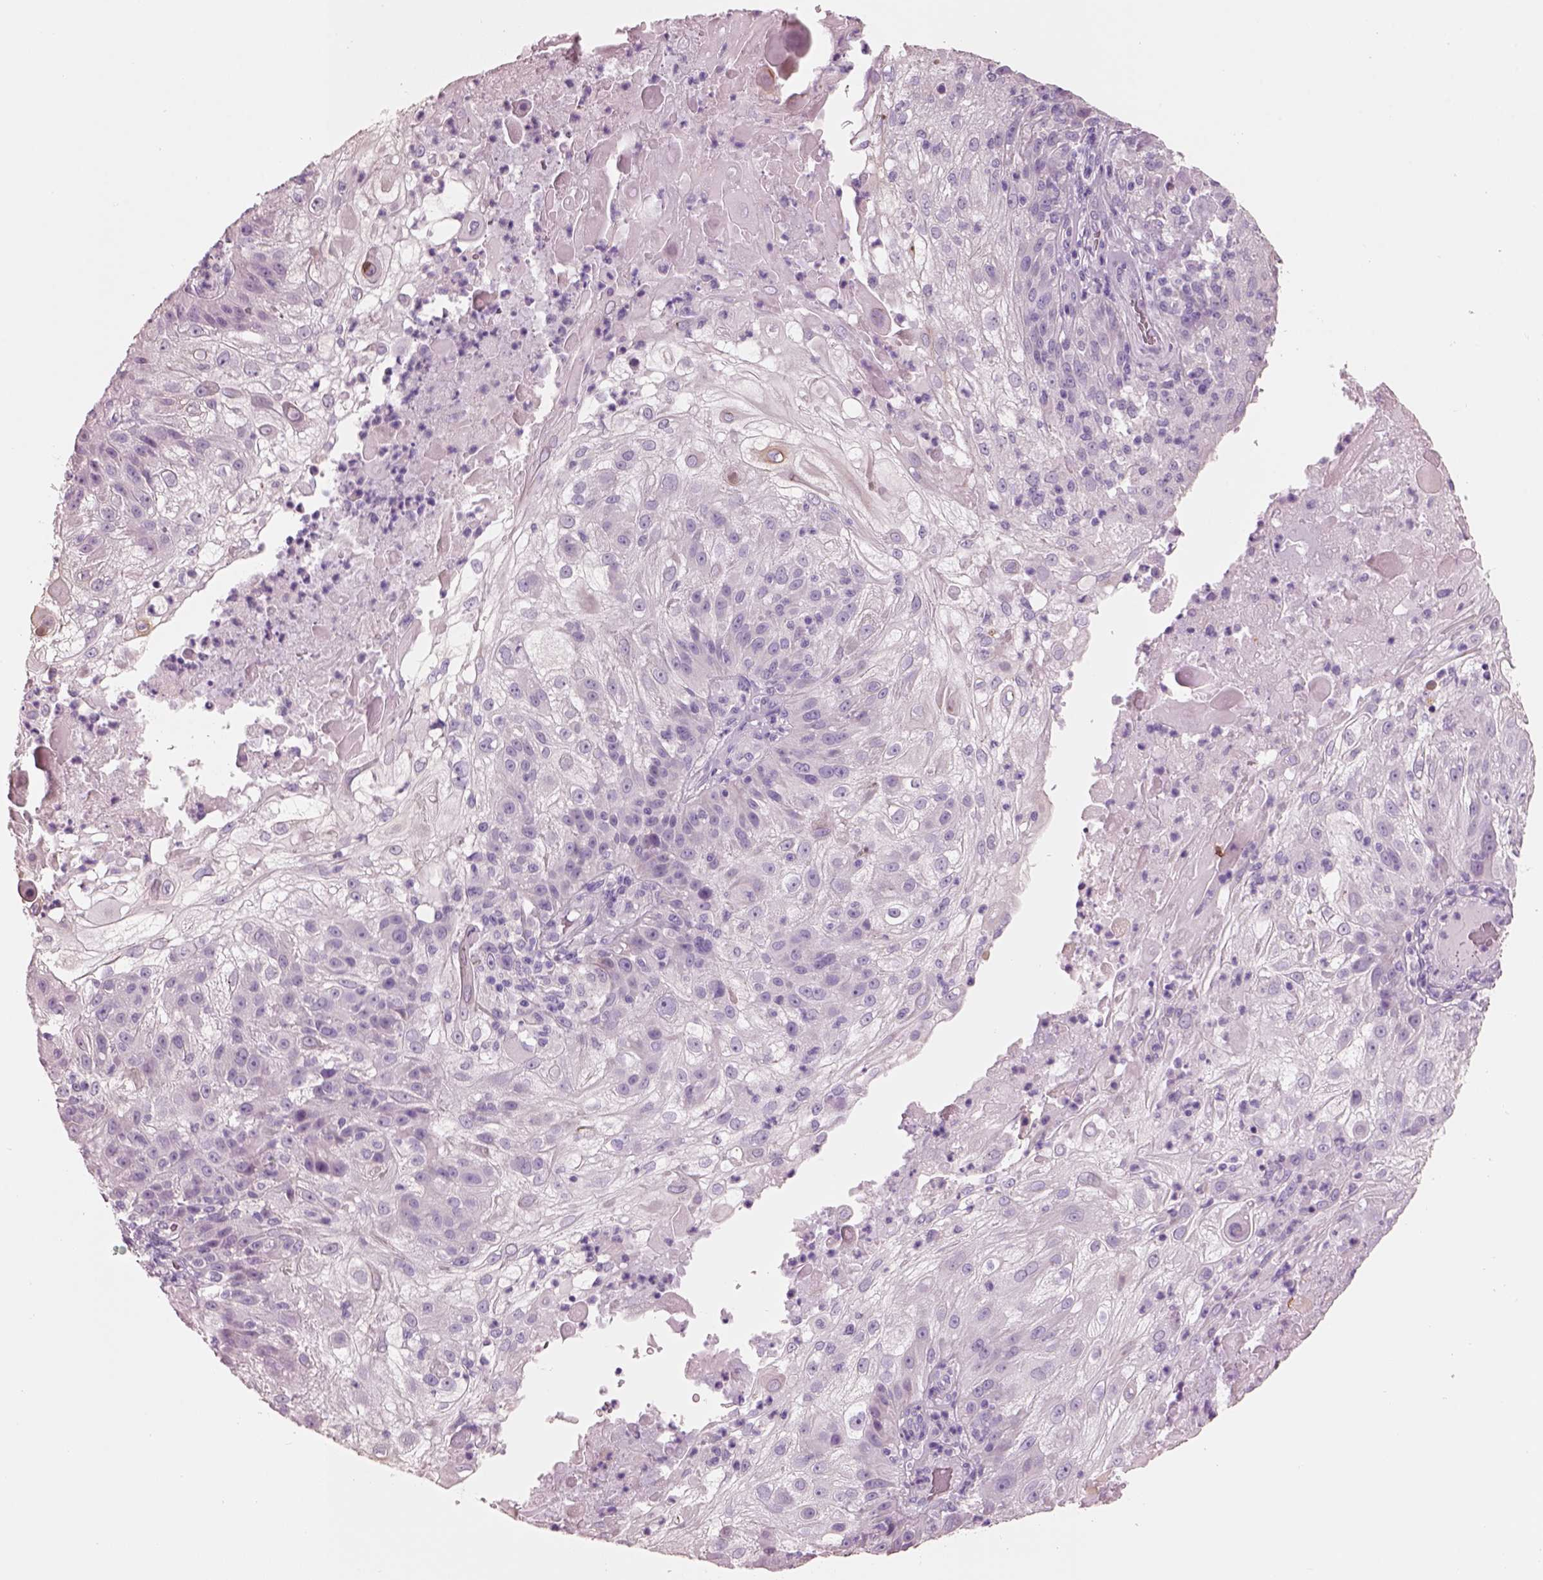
{"staining": {"intensity": "negative", "quantity": "none", "location": "none"}, "tissue": "skin cancer", "cell_type": "Tumor cells", "image_type": "cancer", "snomed": [{"axis": "morphology", "description": "Normal tissue, NOS"}, {"axis": "morphology", "description": "Squamous cell carcinoma, NOS"}, {"axis": "topography", "description": "Skin"}], "caption": "The micrograph demonstrates no significant staining in tumor cells of squamous cell carcinoma (skin). (Brightfield microscopy of DAB immunohistochemistry at high magnification).", "gene": "PNOC", "patient": {"sex": "female", "age": 83}}